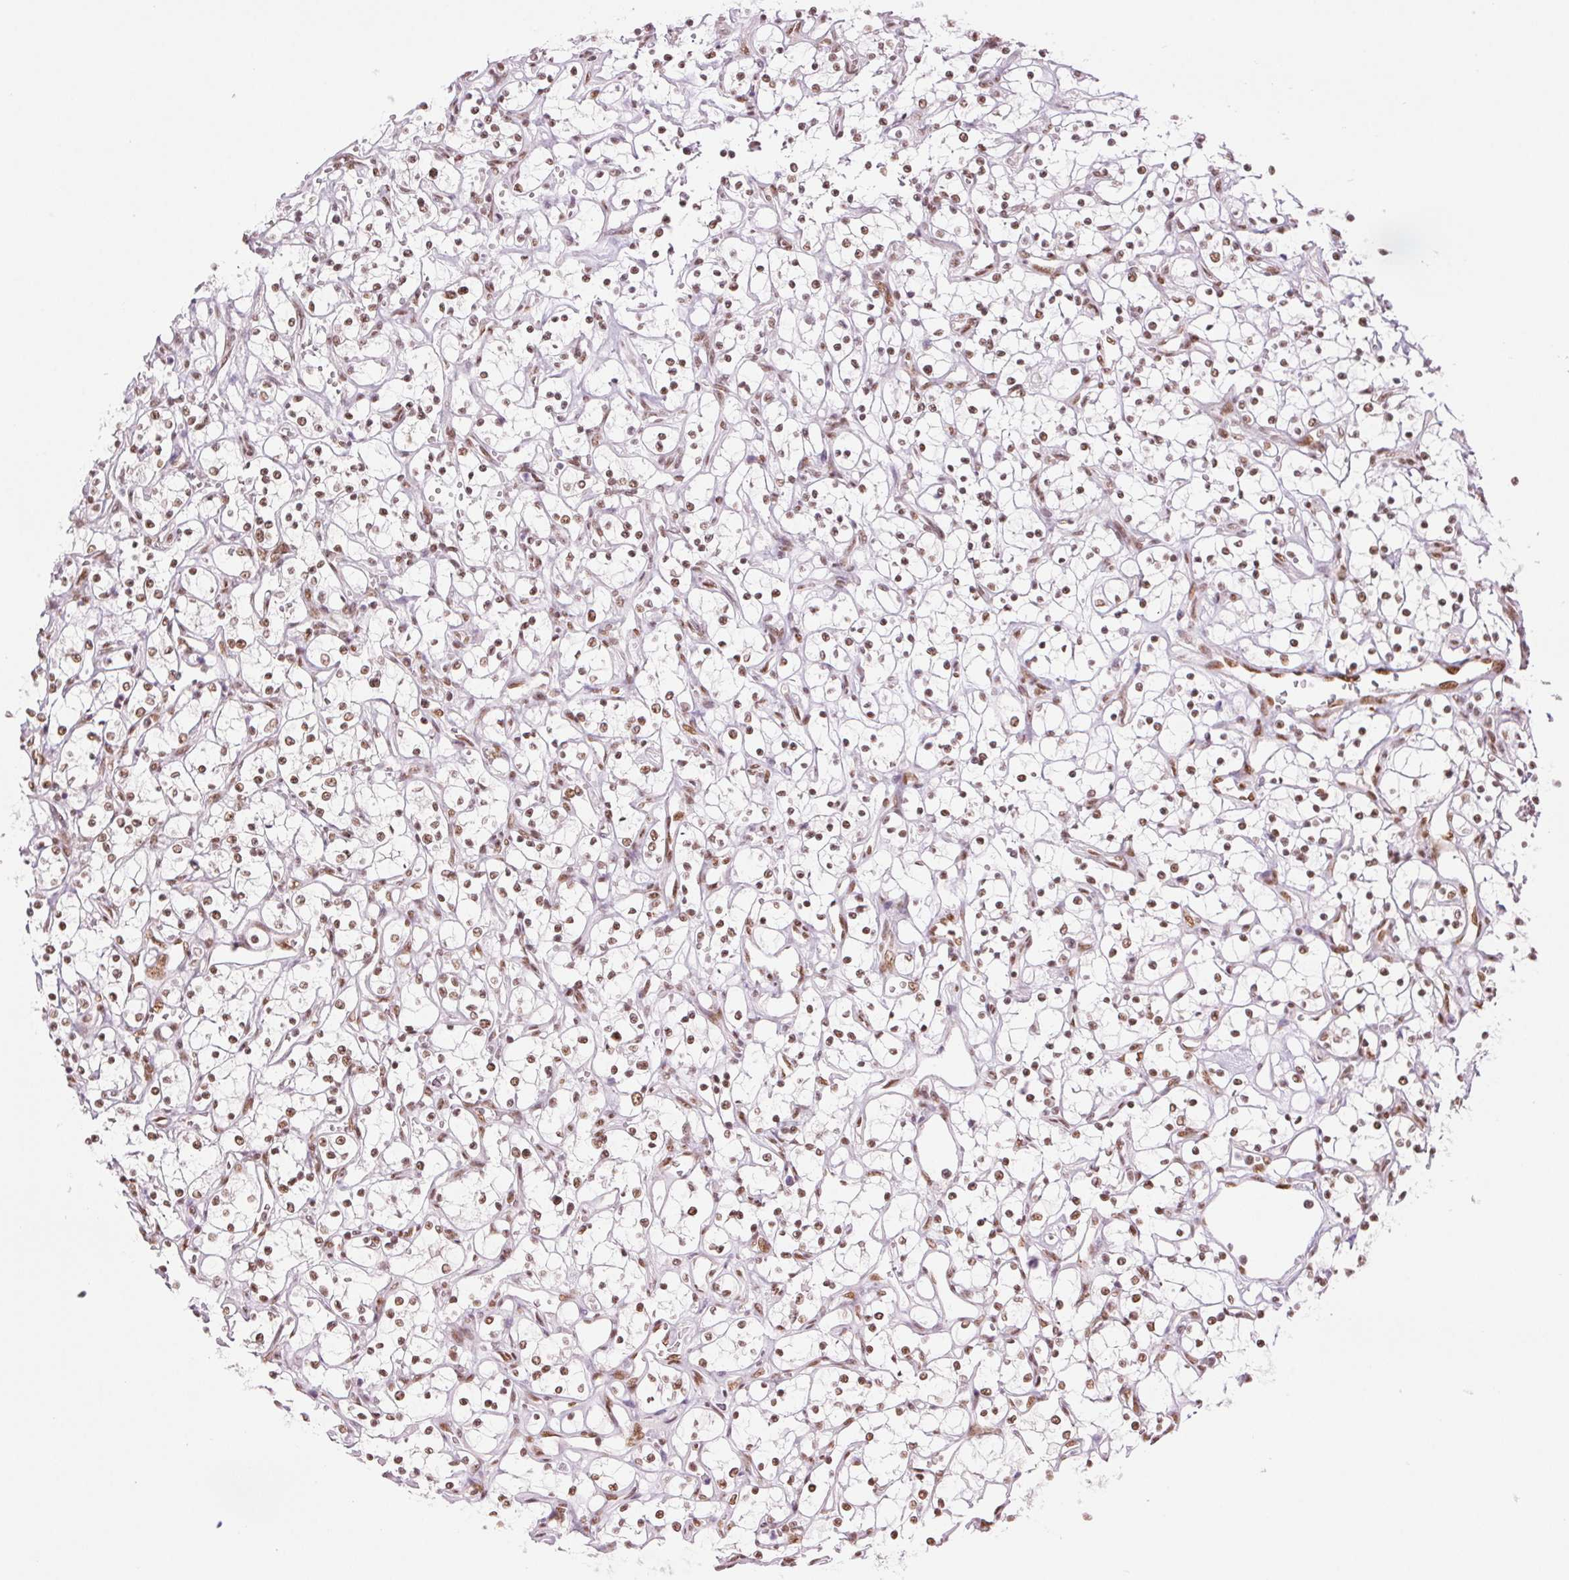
{"staining": {"intensity": "weak", "quantity": ">75%", "location": "nuclear"}, "tissue": "renal cancer", "cell_type": "Tumor cells", "image_type": "cancer", "snomed": [{"axis": "morphology", "description": "Adenocarcinoma, NOS"}, {"axis": "topography", "description": "Kidney"}], "caption": "Renal adenocarcinoma stained with a brown dye exhibits weak nuclear positive positivity in approximately >75% of tumor cells.", "gene": "ZFR2", "patient": {"sex": "female", "age": 69}}